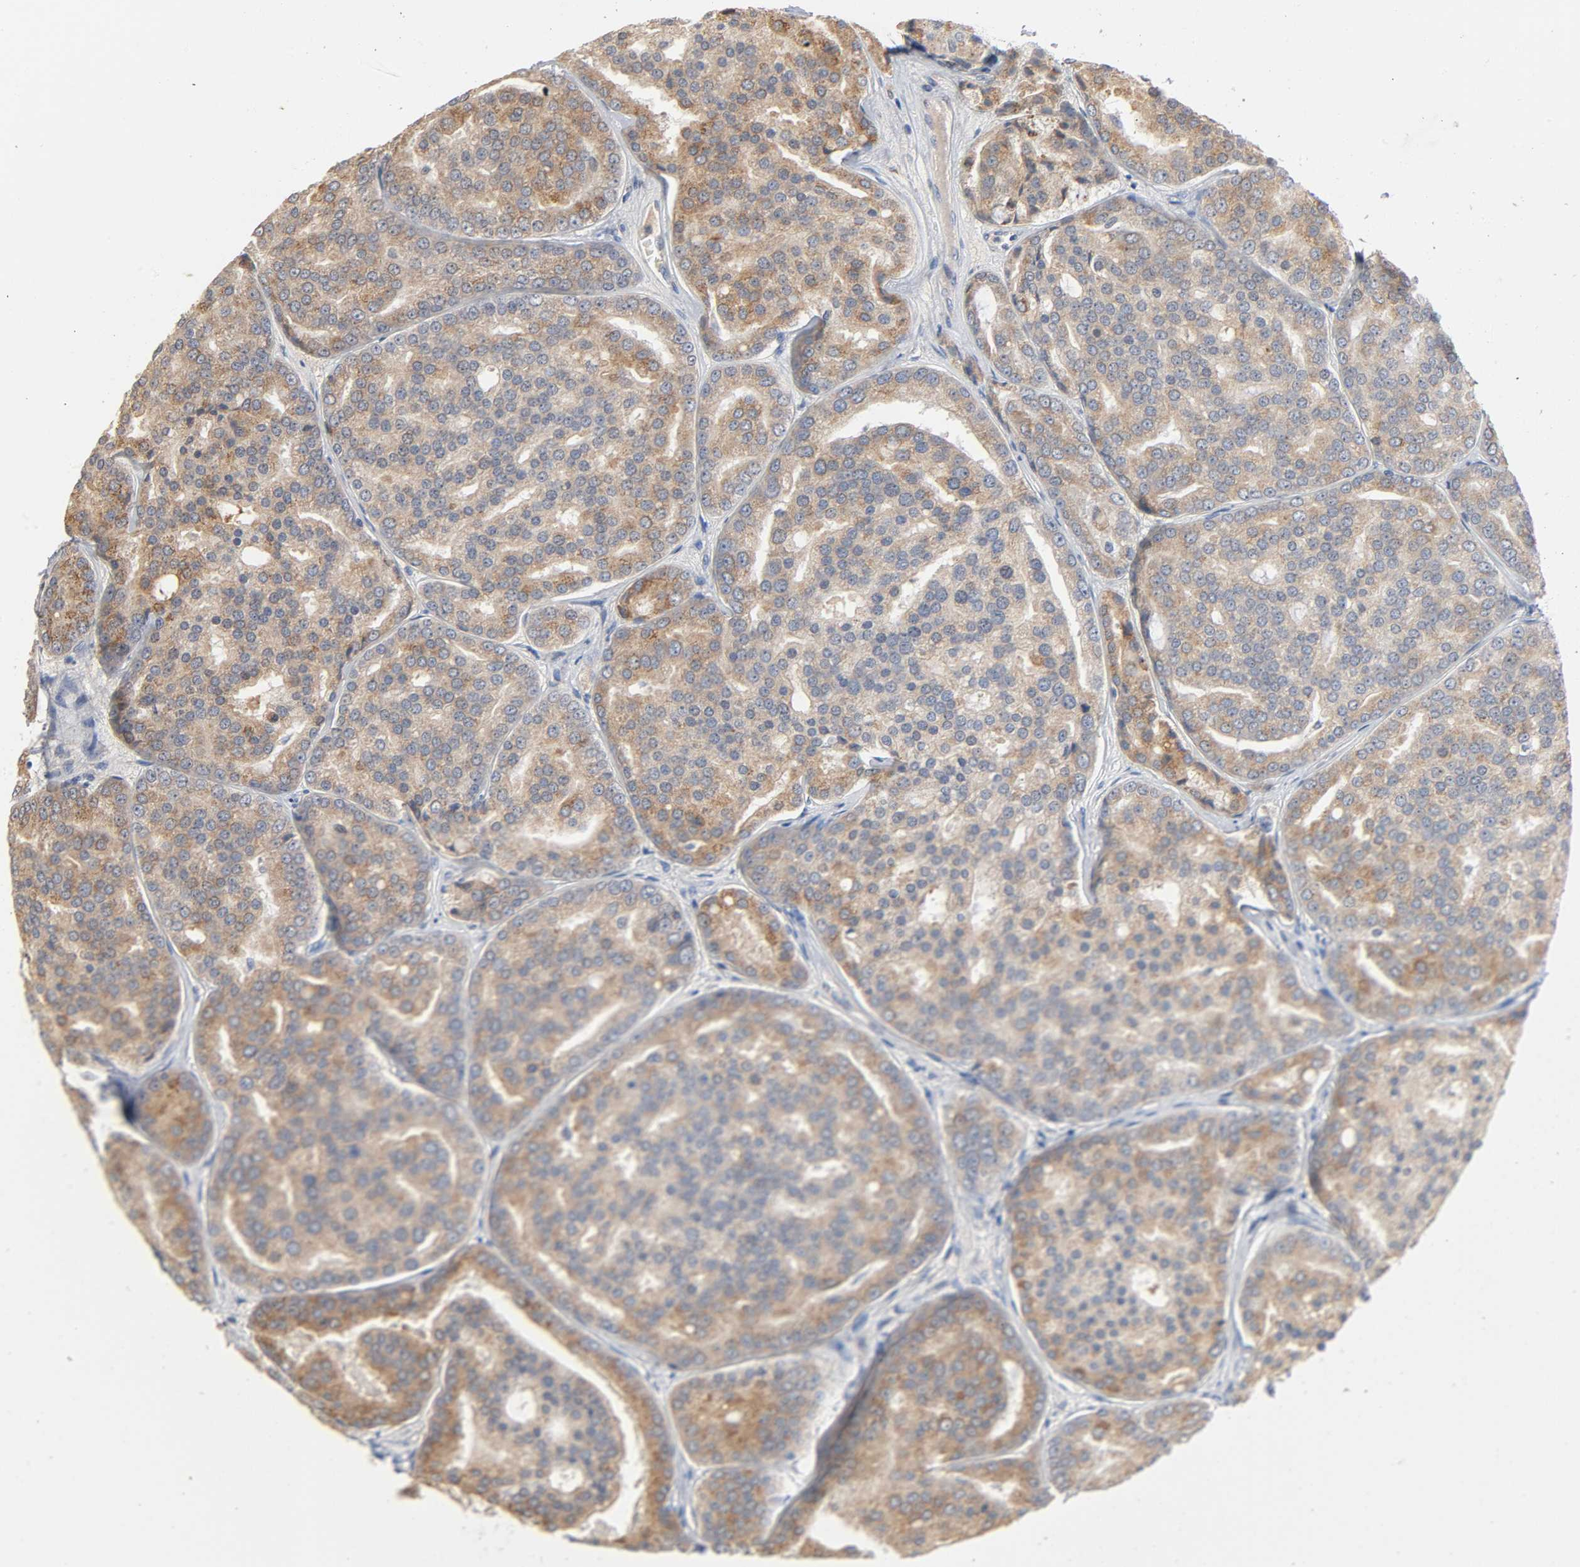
{"staining": {"intensity": "moderate", "quantity": ">75%", "location": "cytoplasmic/membranous"}, "tissue": "prostate cancer", "cell_type": "Tumor cells", "image_type": "cancer", "snomed": [{"axis": "morphology", "description": "Adenocarcinoma, High grade"}, {"axis": "topography", "description": "Prostate"}], "caption": "High-magnification brightfield microscopy of prostate cancer (adenocarcinoma (high-grade)) stained with DAB (3,3'-diaminobenzidine) (brown) and counterstained with hematoxylin (blue). tumor cells exhibit moderate cytoplasmic/membranous expression is appreciated in about>75% of cells.", "gene": "AK7", "patient": {"sex": "male", "age": 64}}